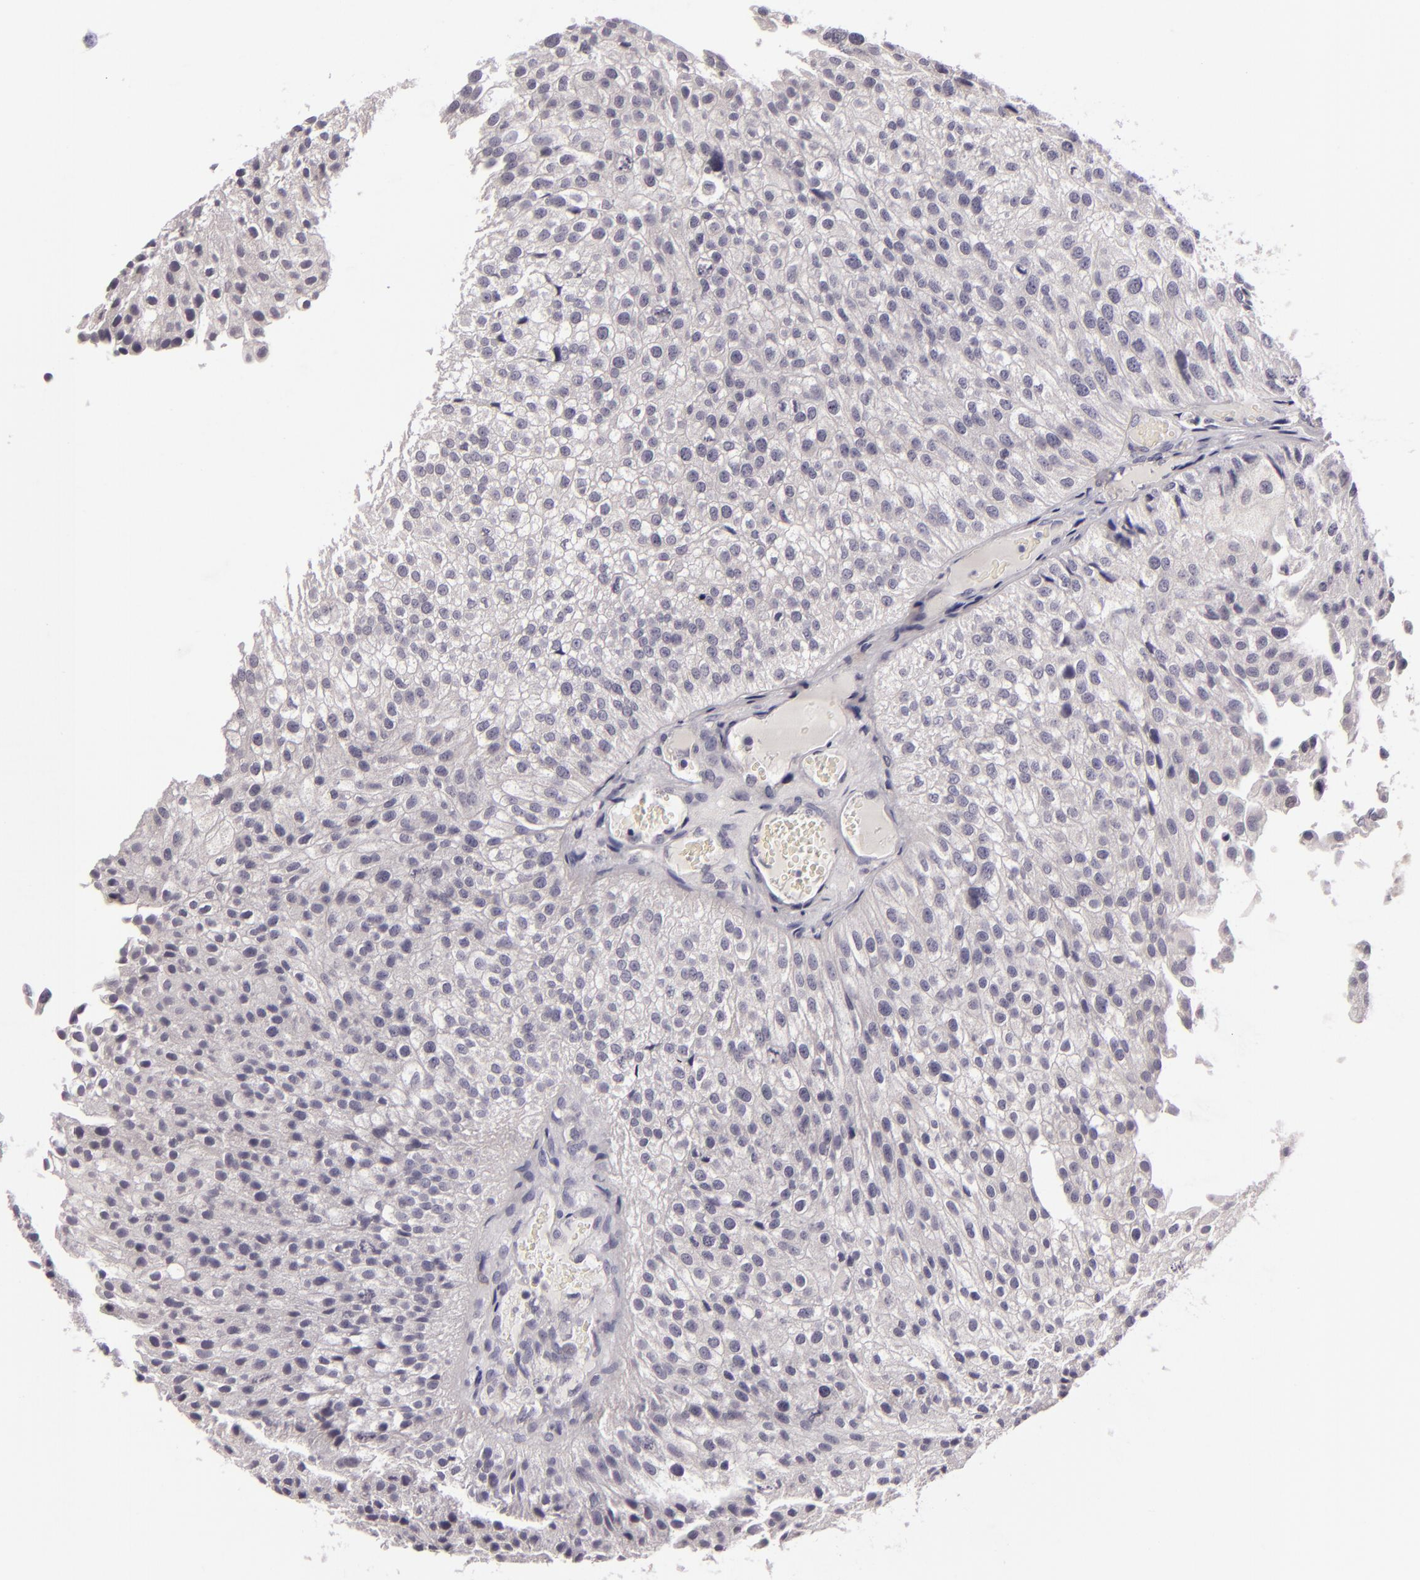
{"staining": {"intensity": "negative", "quantity": "none", "location": "none"}, "tissue": "urothelial cancer", "cell_type": "Tumor cells", "image_type": "cancer", "snomed": [{"axis": "morphology", "description": "Urothelial carcinoma, Low grade"}, {"axis": "topography", "description": "Urinary bladder"}], "caption": "A high-resolution micrograph shows immunohistochemistry (IHC) staining of urothelial carcinoma (low-grade), which demonstrates no significant staining in tumor cells.", "gene": "EGFL6", "patient": {"sex": "female", "age": 89}}